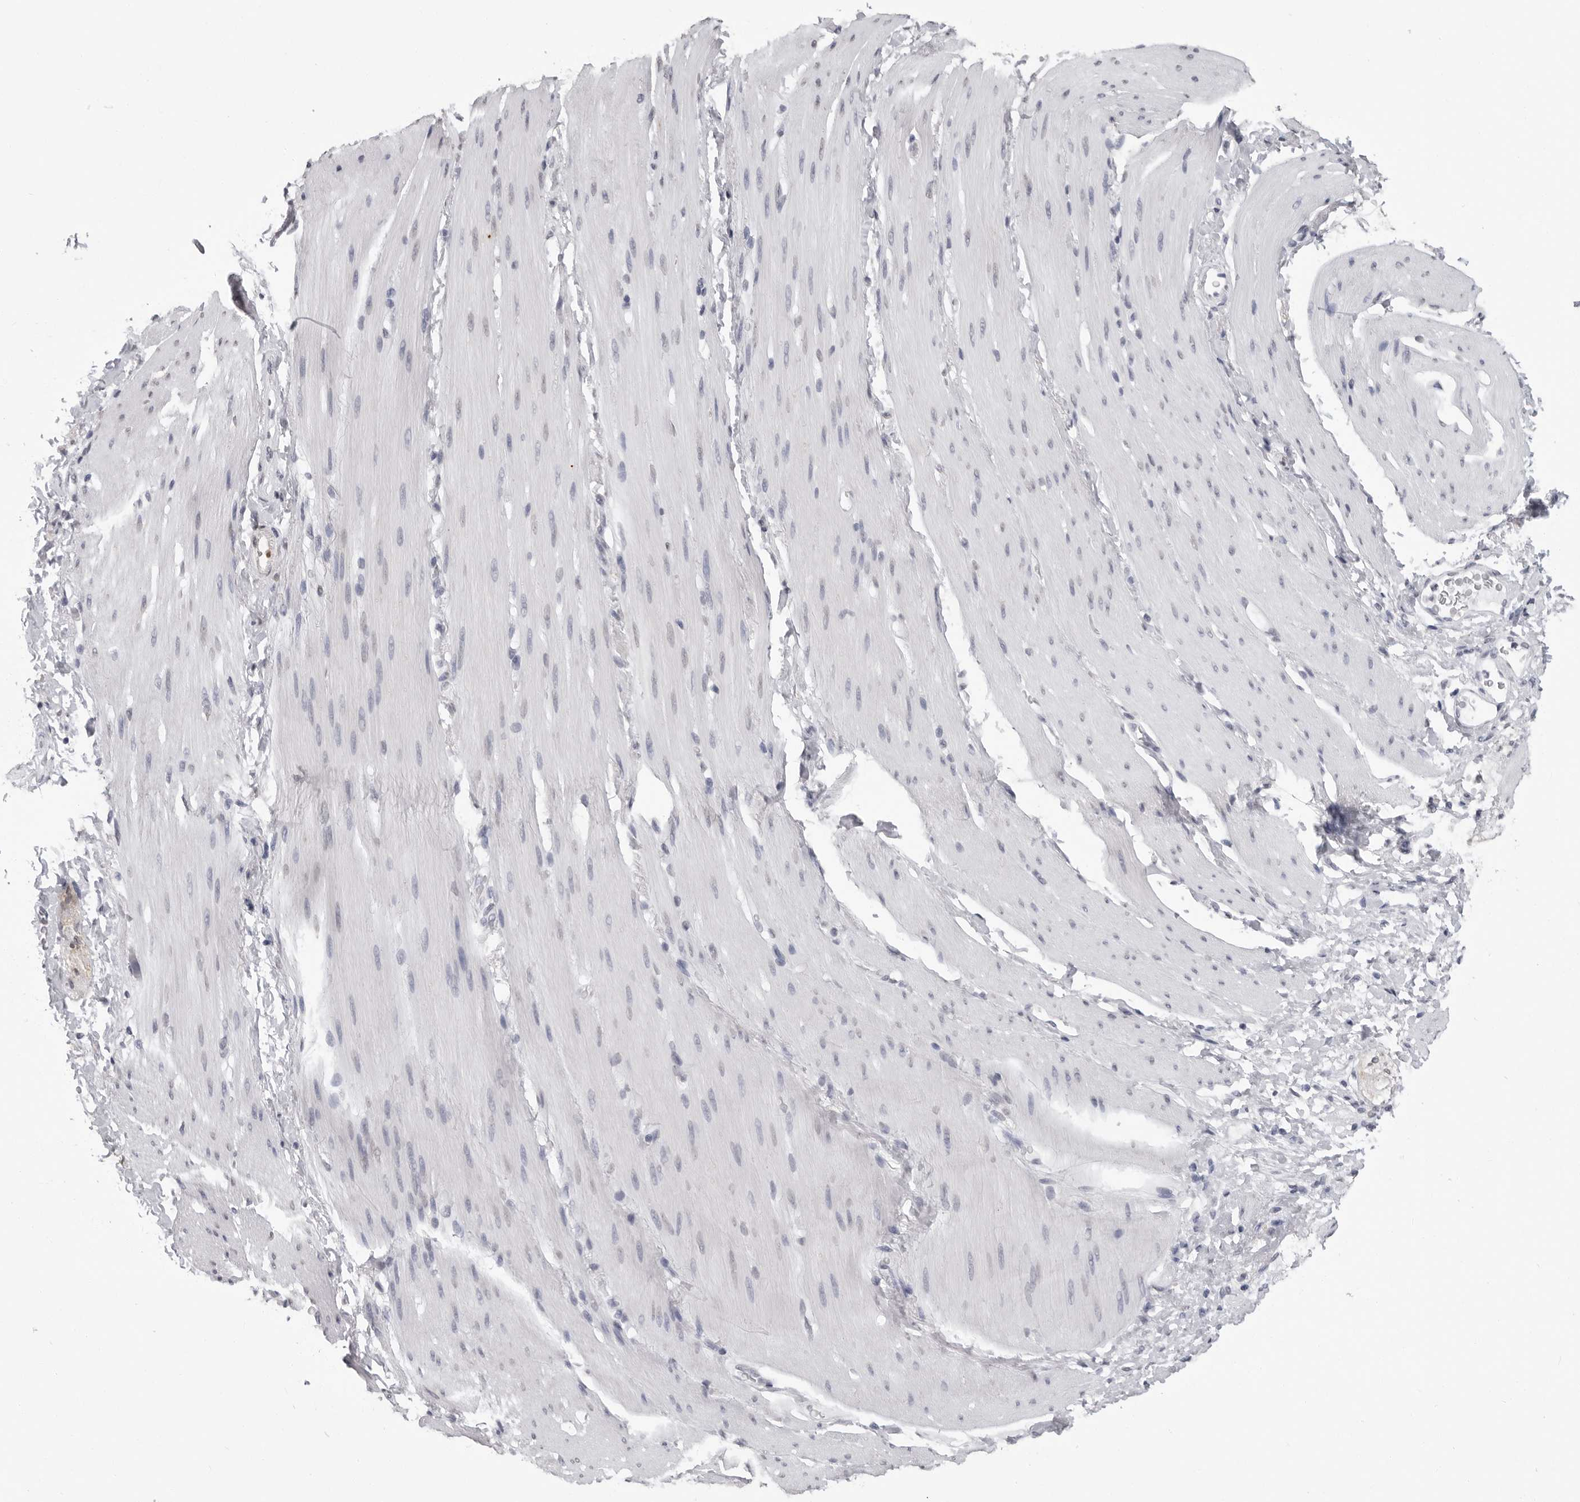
{"staining": {"intensity": "negative", "quantity": "none", "location": "none"}, "tissue": "smooth muscle", "cell_type": "Smooth muscle cells", "image_type": "normal", "snomed": [{"axis": "morphology", "description": "Normal tissue, NOS"}, {"axis": "topography", "description": "Smooth muscle"}, {"axis": "topography", "description": "Small intestine"}], "caption": "This is an IHC histopathology image of benign human smooth muscle. There is no expression in smooth muscle cells.", "gene": "HEPACAM", "patient": {"sex": "female", "age": 84}}